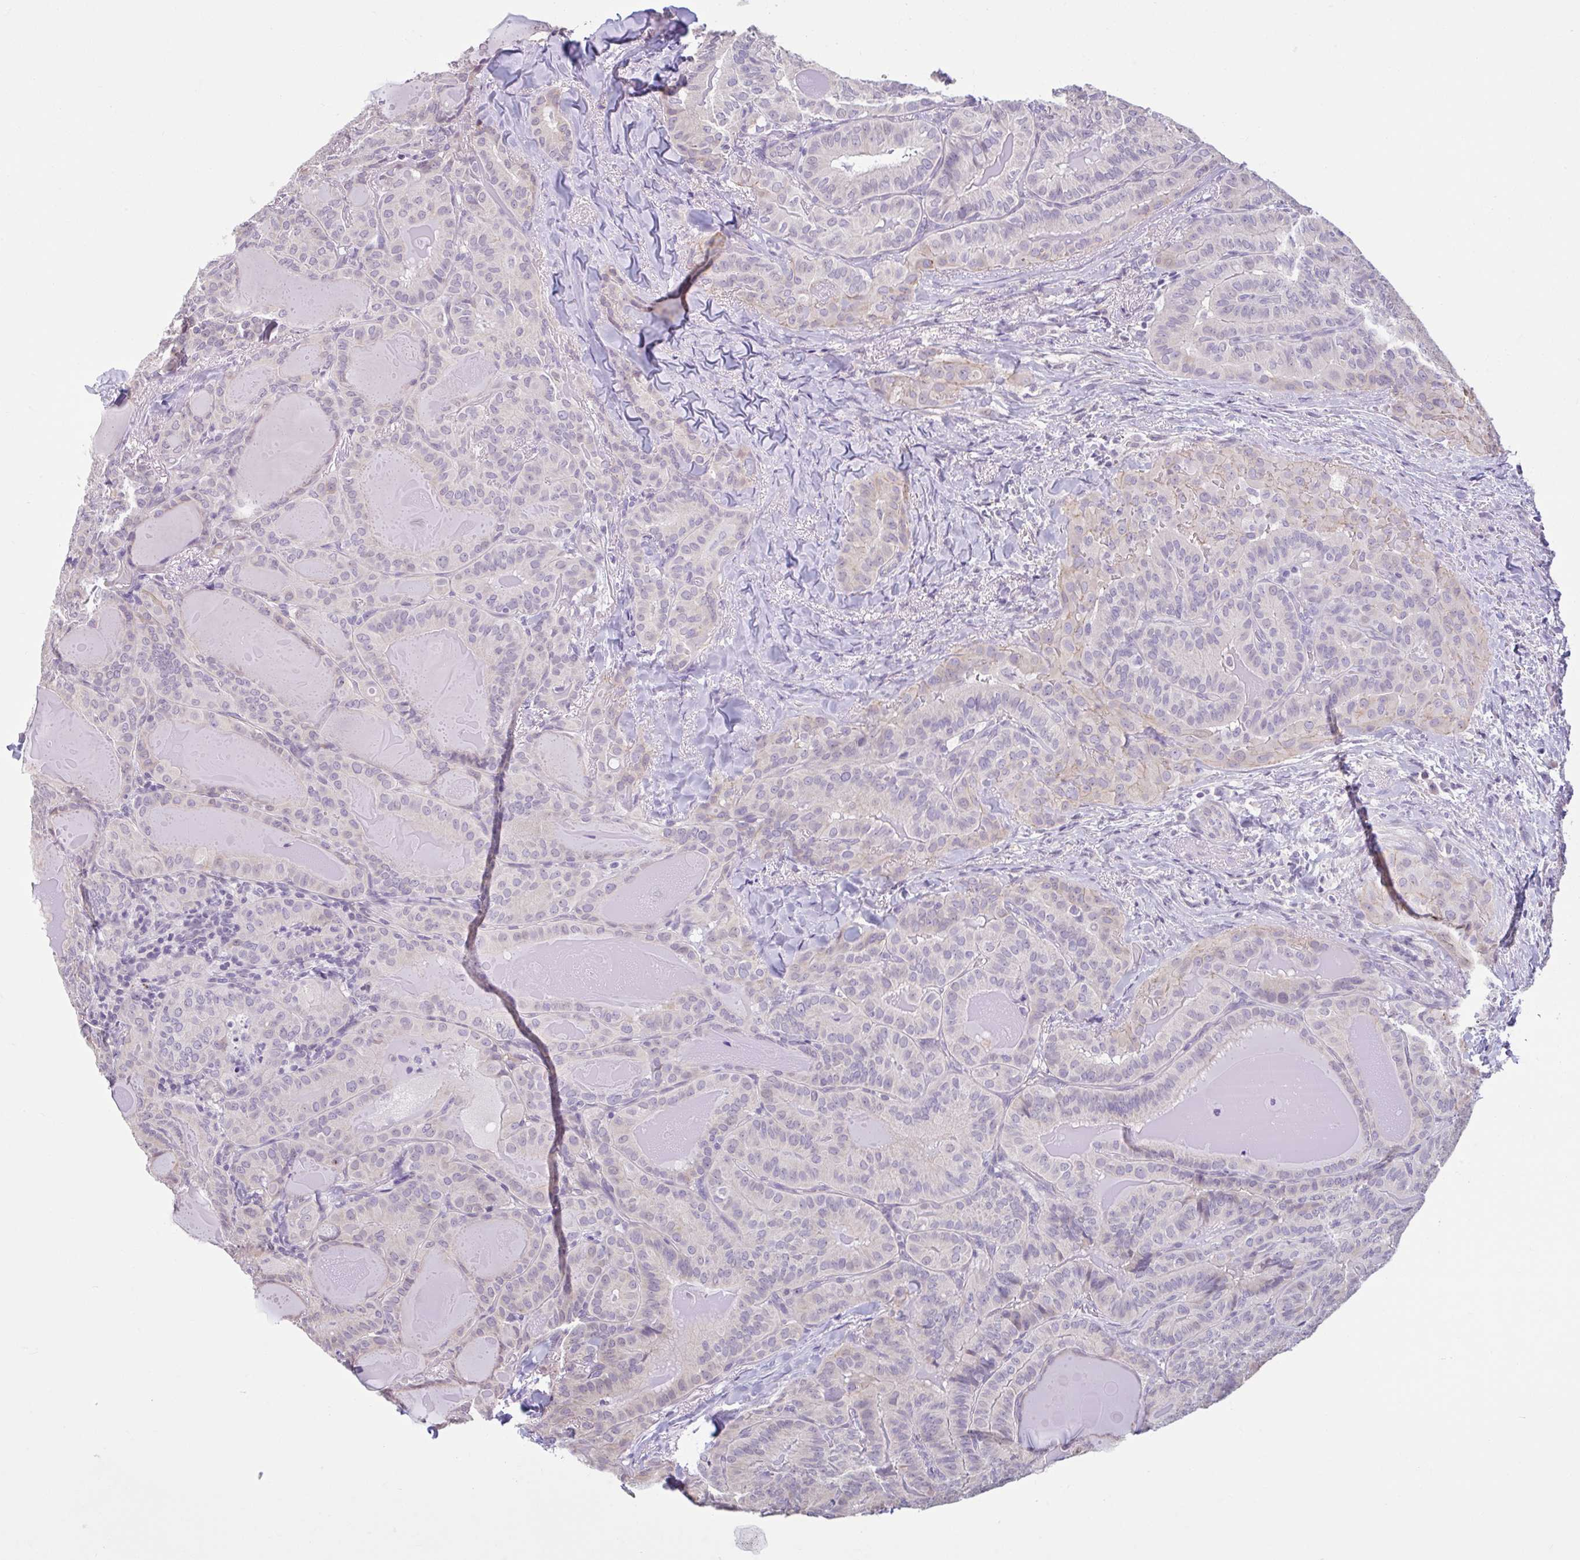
{"staining": {"intensity": "weak", "quantity": "<25%", "location": "cytoplasmic/membranous"}, "tissue": "thyroid cancer", "cell_type": "Tumor cells", "image_type": "cancer", "snomed": [{"axis": "morphology", "description": "Papillary adenocarcinoma, NOS"}, {"axis": "topography", "description": "Thyroid gland"}], "caption": "Immunohistochemistry (IHC) photomicrograph of human papillary adenocarcinoma (thyroid) stained for a protein (brown), which exhibits no positivity in tumor cells.", "gene": "CDH19", "patient": {"sex": "female", "age": 68}}